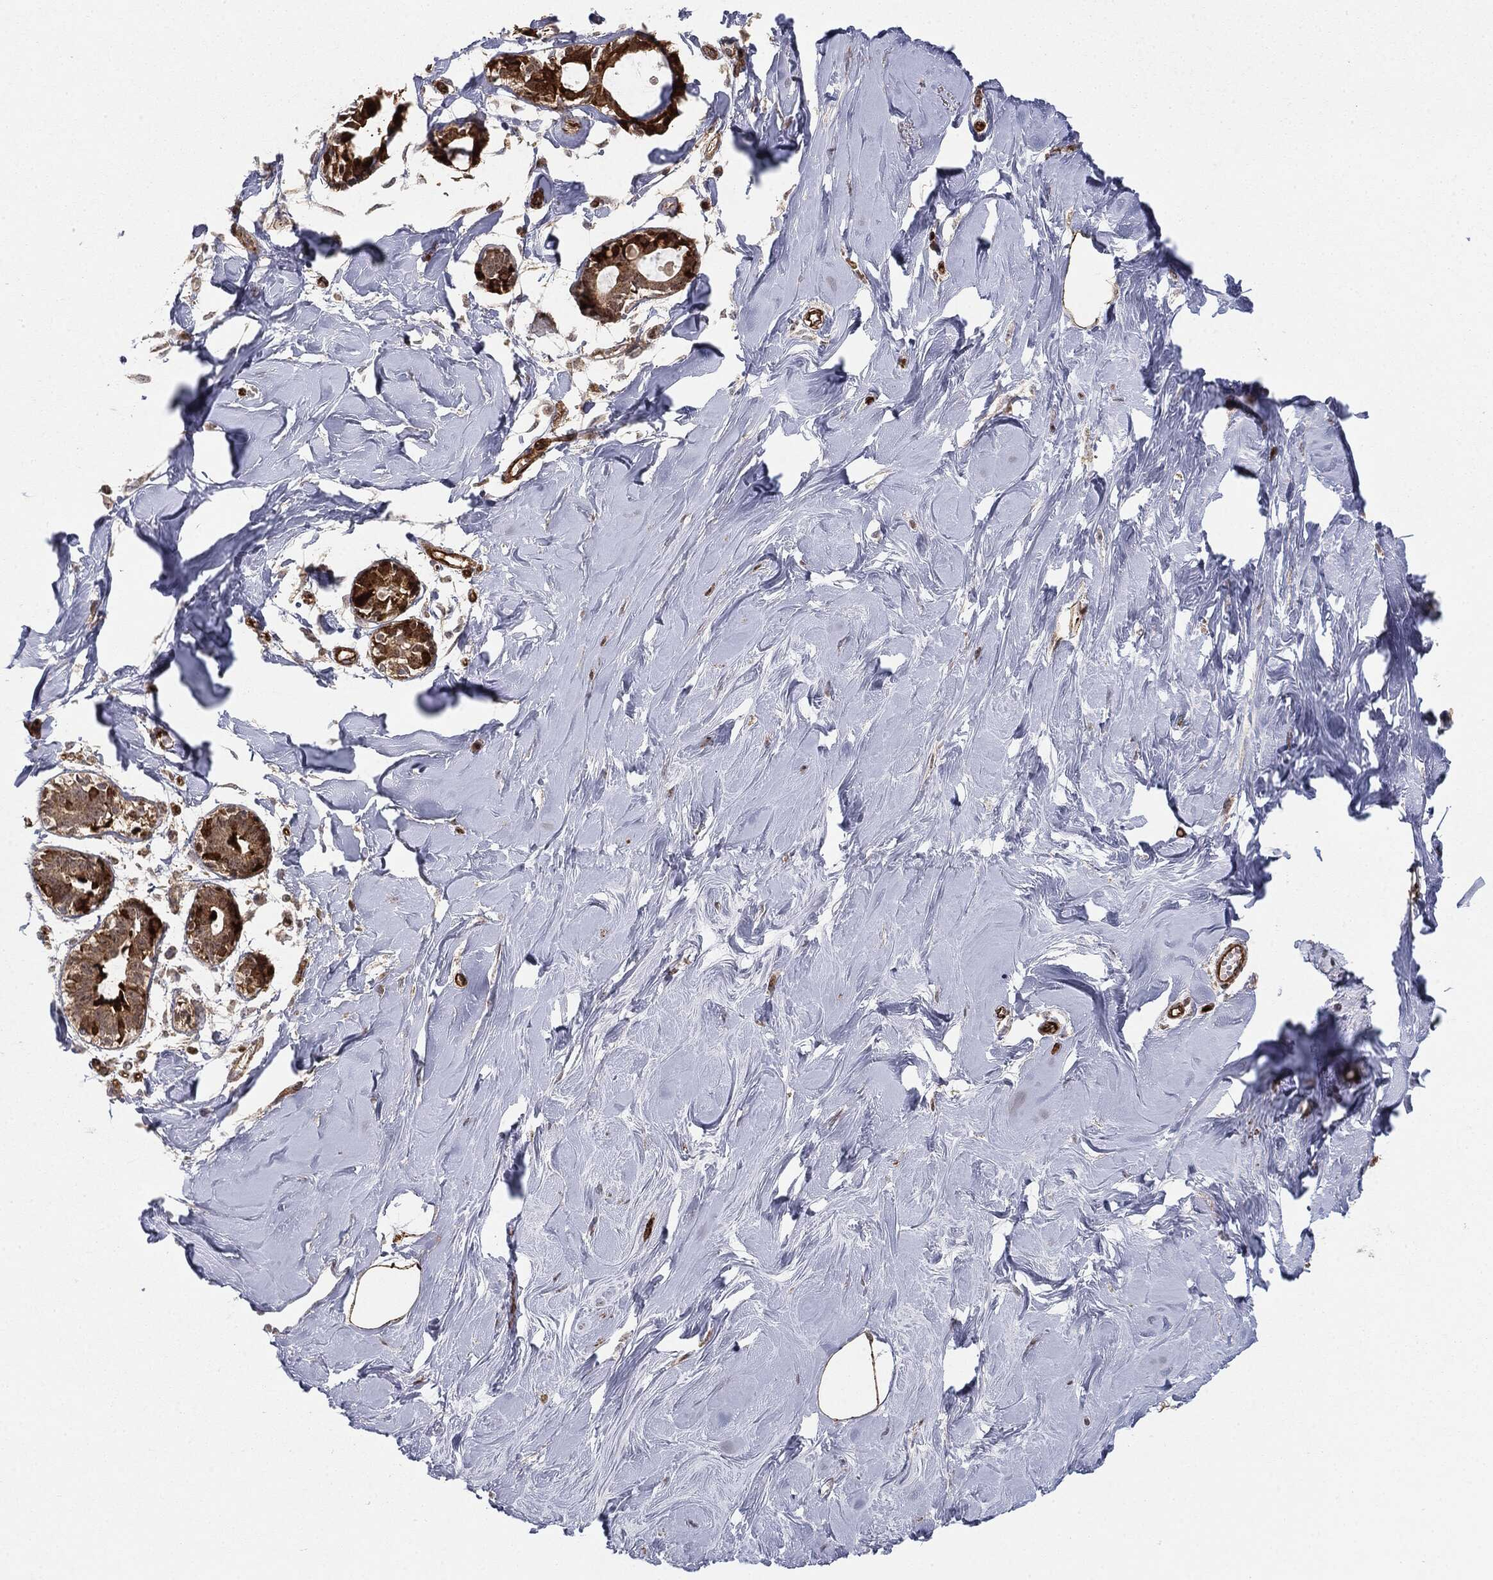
{"staining": {"intensity": "negative", "quantity": "none", "location": "none"}, "tissue": "soft tissue", "cell_type": "Fibroblasts", "image_type": "normal", "snomed": [{"axis": "morphology", "description": "Normal tissue, NOS"}, {"axis": "topography", "description": "Breast"}], "caption": "Human soft tissue stained for a protein using IHC shows no positivity in fibroblasts.", "gene": "PTEN", "patient": {"sex": "female", "age": 49}}